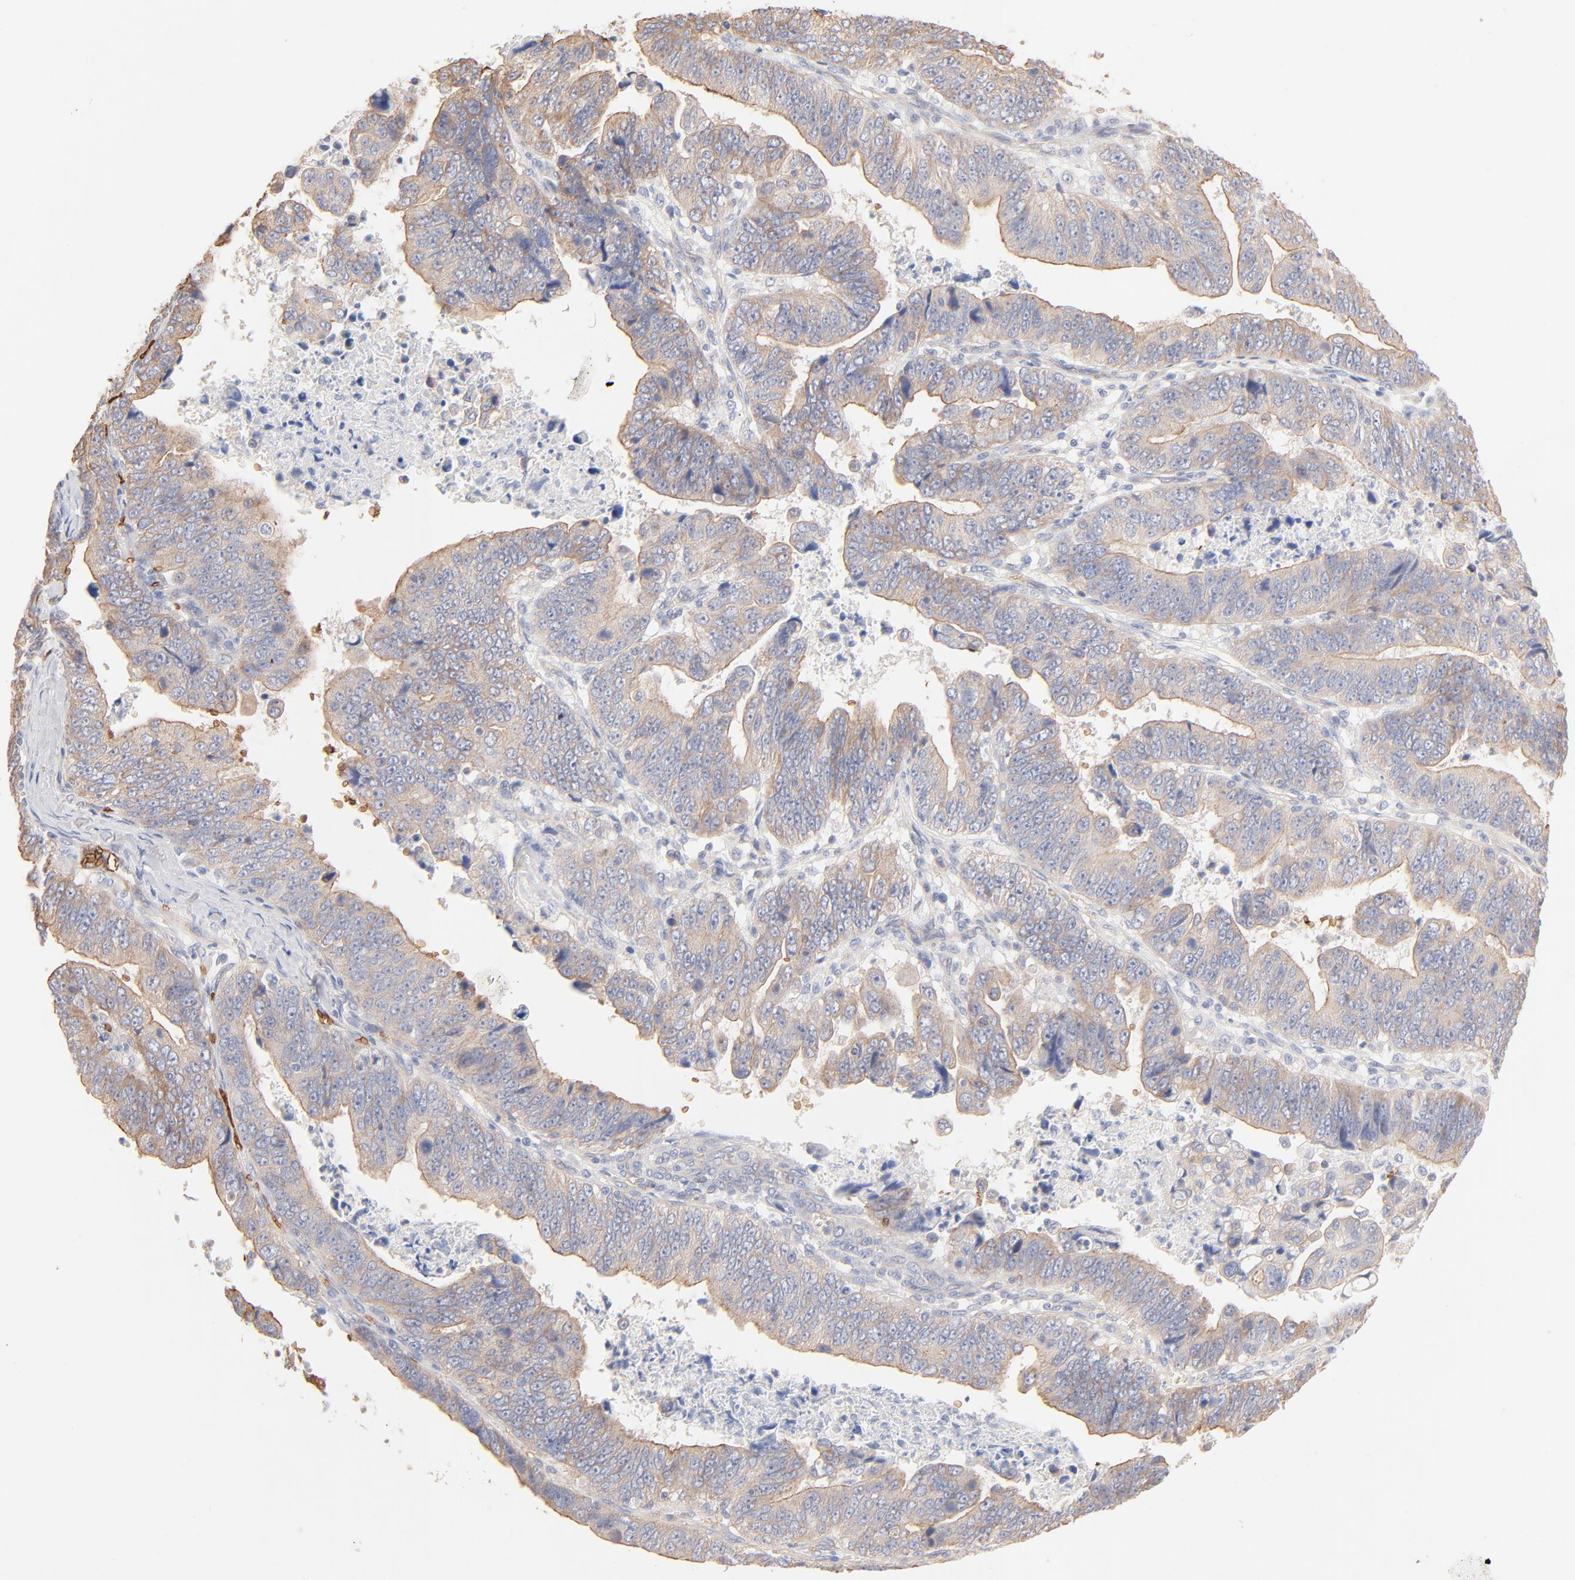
{"staining": {"intensity": "weak", "quantity": ">75%", "location": "cytoplasmic/membranous"}, "tissue": "stomach cancer", "cell_type": "Tumor cells", "image_type": "cancer", "snomed": [{"axis": "morphology", "description": "Adenocarcinoma, NOS"}, {"axis": "topography", "description": "Stomach, upper"}], "caption": "Protein staining demonstrates weak cytoplasmic/membranous expression in approximately >75% of tumor cells in stomach cancer (adenocarcinoma).", "gene": "SPTB", "patient": {"sex": "female", "age": 50}}